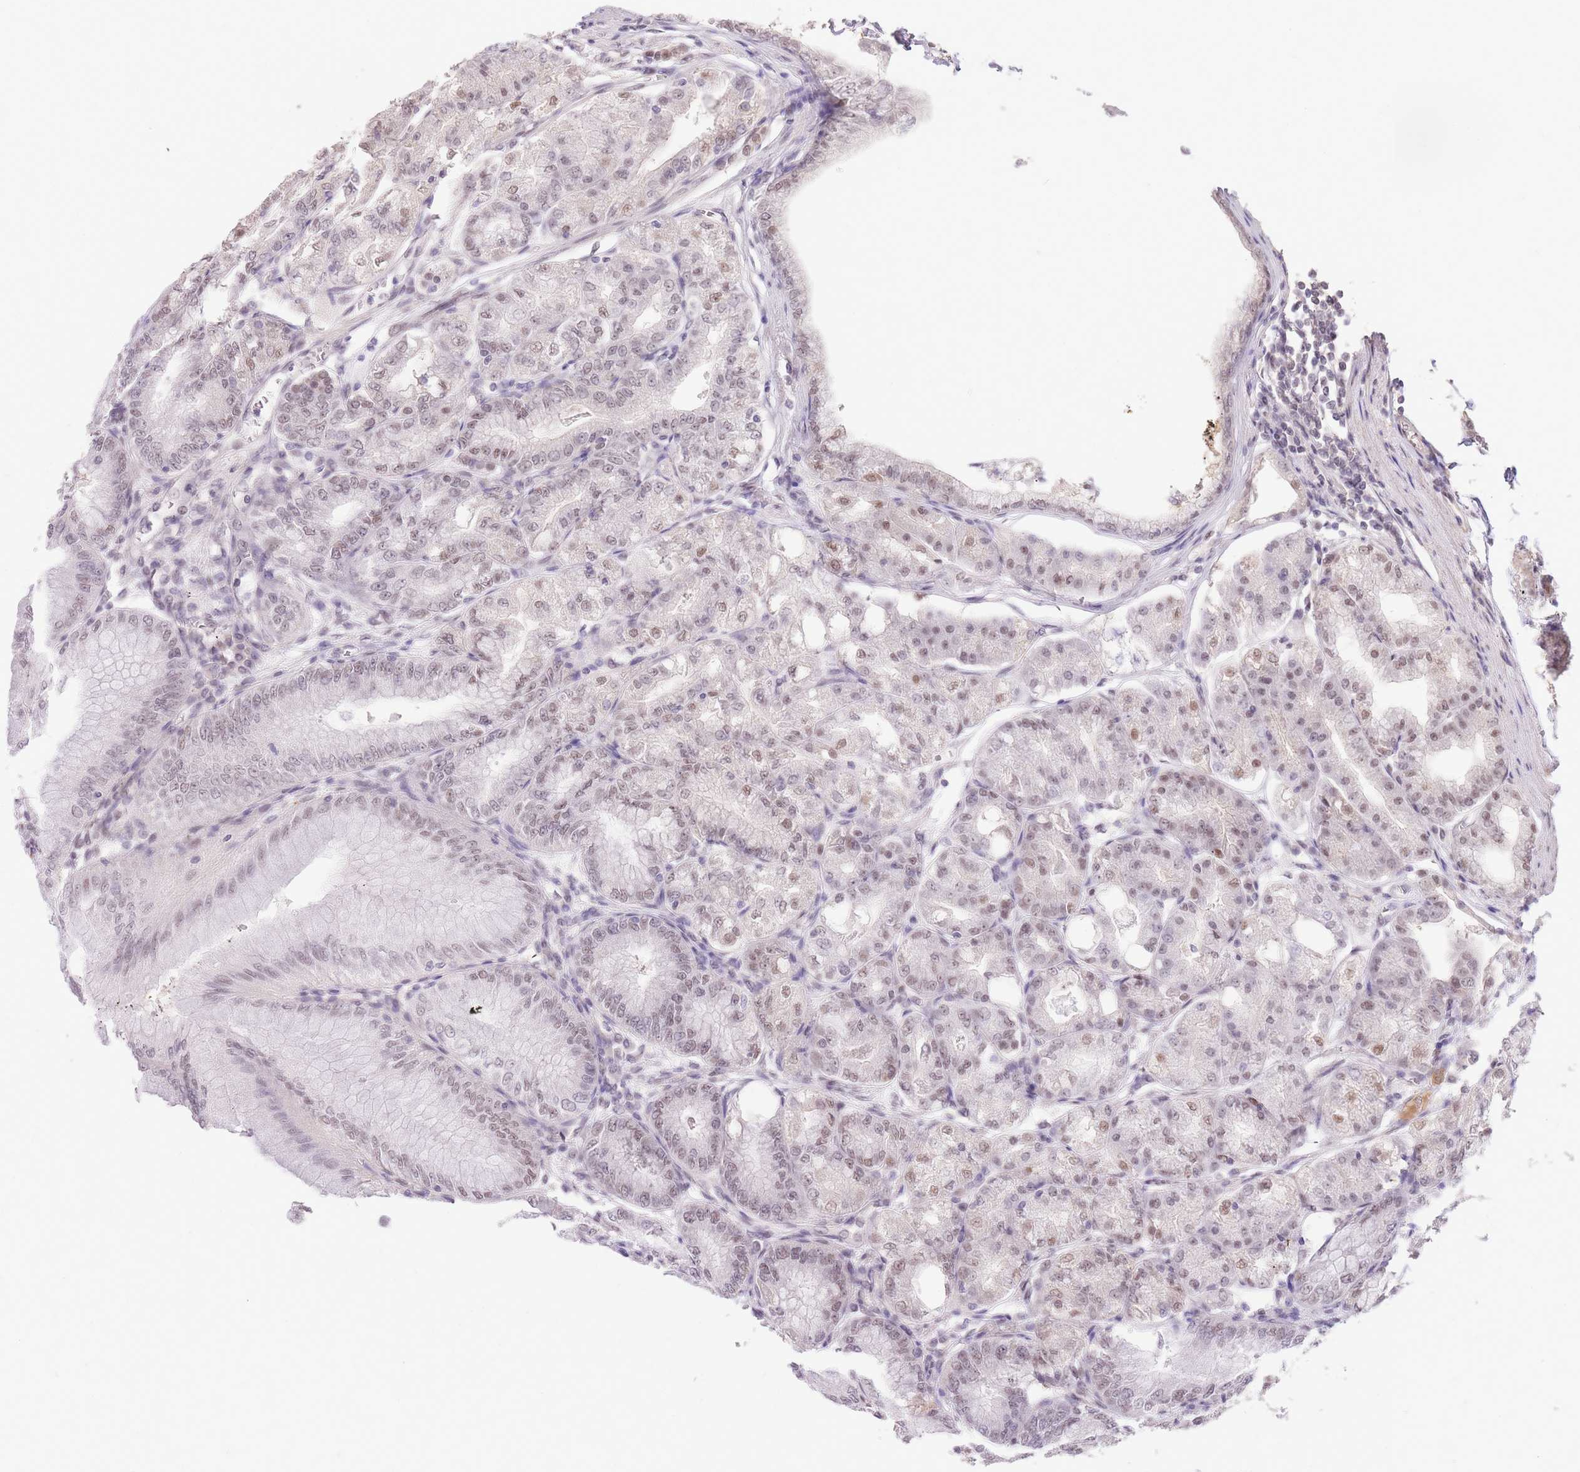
{"staining": {"intensity": "moderate", "quantity": ">75%", "location": "nuclear"}, "tissue": "stomach", "cell_type": "Glandular cells", "image_type": "normal", "snomed": [{"axis": "morphology", "description": "Normal tissue, NOS"}, {"axis": "topography", "description": "Stomach, lower"}], "caption": "Protein expression analysis of normal human stomach reveals moderate nuclear expression in approximately >75% of glandular cells.", "gene": "UBXN7", "patient": {"sex": "male", "age": 71}}